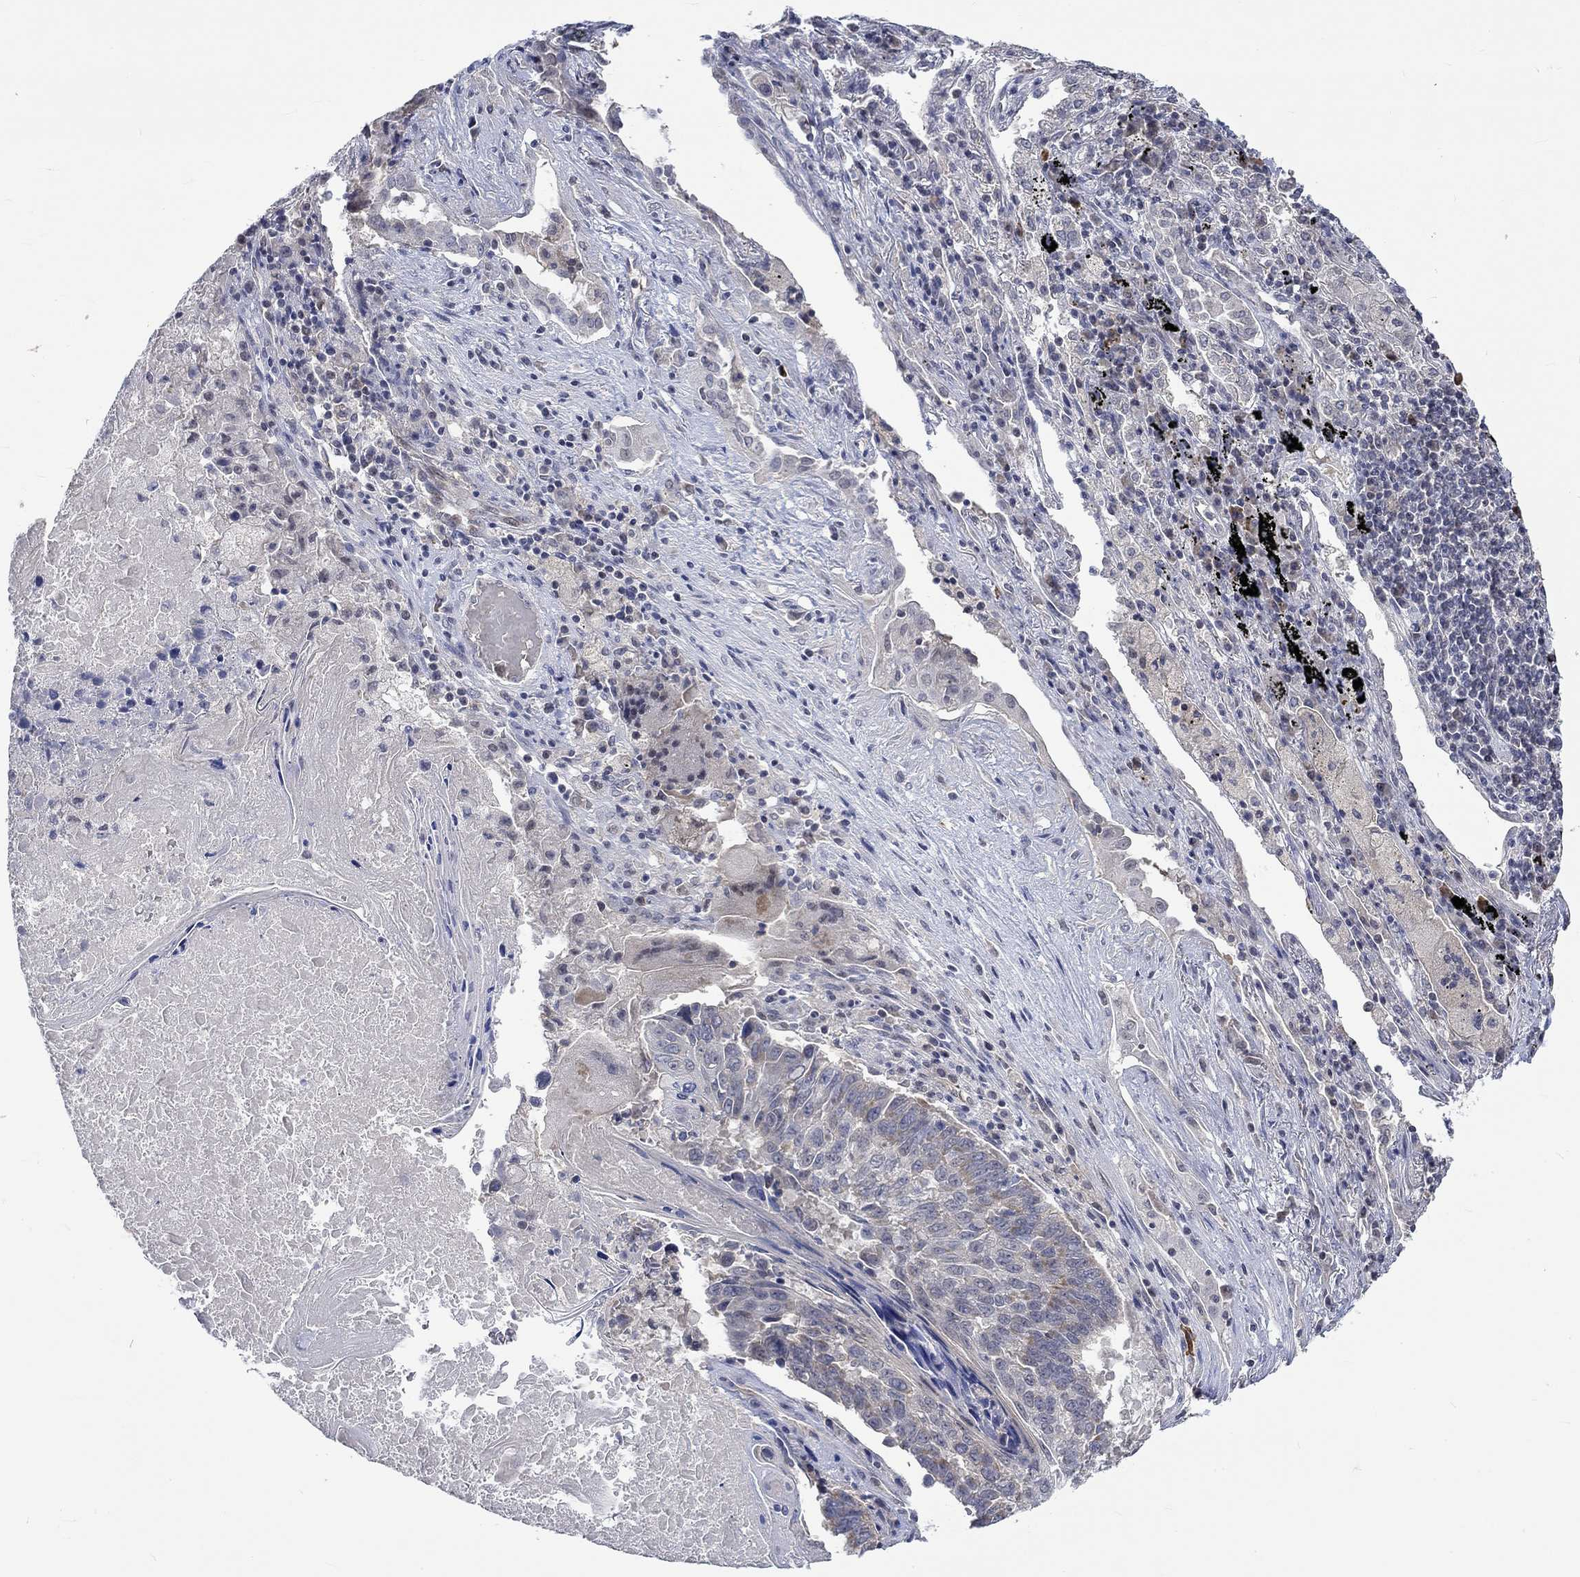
{"staining": {"intensity": "weak", "quantity": "<25%", "location": "cytoplasmic/membranous"}, "tissue": "lung cancer", "cell_type": "Tumor cells", "image_type": "cancer", "snomed": [{"axis": "morphology", "description": "Squamous cell carcinoma, NOS"}, {"axis": "topography", "description": "Lung"}], "caption": "This photomicrograph is of lung squamous cell carcinoma stained with immunohistochemistry to label a protein in brown with the nuclei are counter-stained blue. There is no positivity in tumor cells.", "gene": "WASF1", "patient": {"sex": "male", "age": 73}}